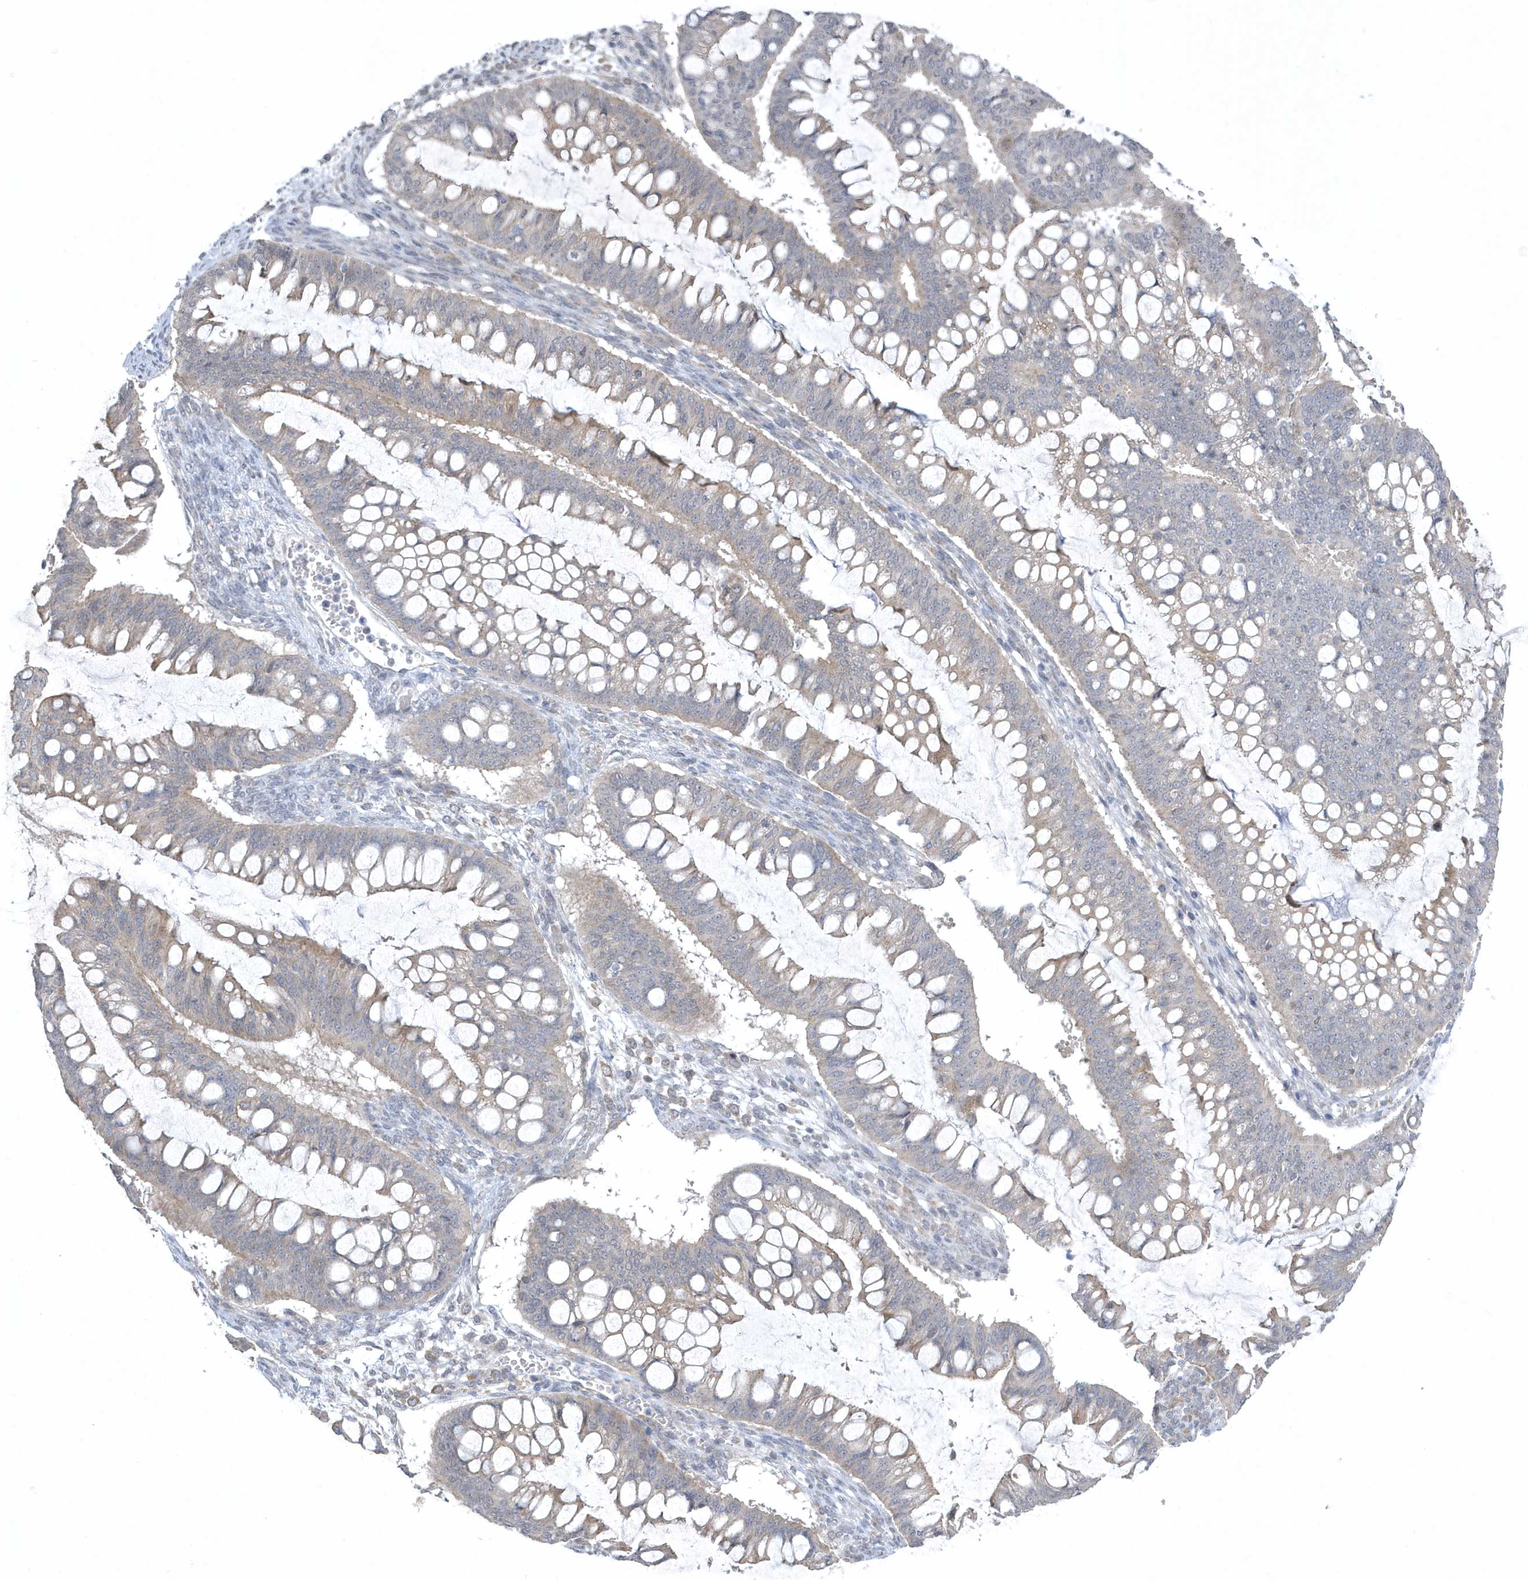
{"staining": {"intensity": "negative", "quantity": "none", "location": "none"}, "tissue": "ovarian cancer", "cell_type": "Tumor cells", "image_type": "cancer", "snomed": [{"axis": "morphology", "description": "Cystadenocarcinoma, mucinous, NOS"}, {"axis": "topography", "description": "Ovary"}], "caption": "Immunohistochemistry (IHC) photomicrograph of human mucinous cystadenocarcinoma (ovarian) stained for a protein (brown), which displays no staining in tumor cells.", "gene": "ZC3H12D", "patient": {"sex": "female", "age": 73}}